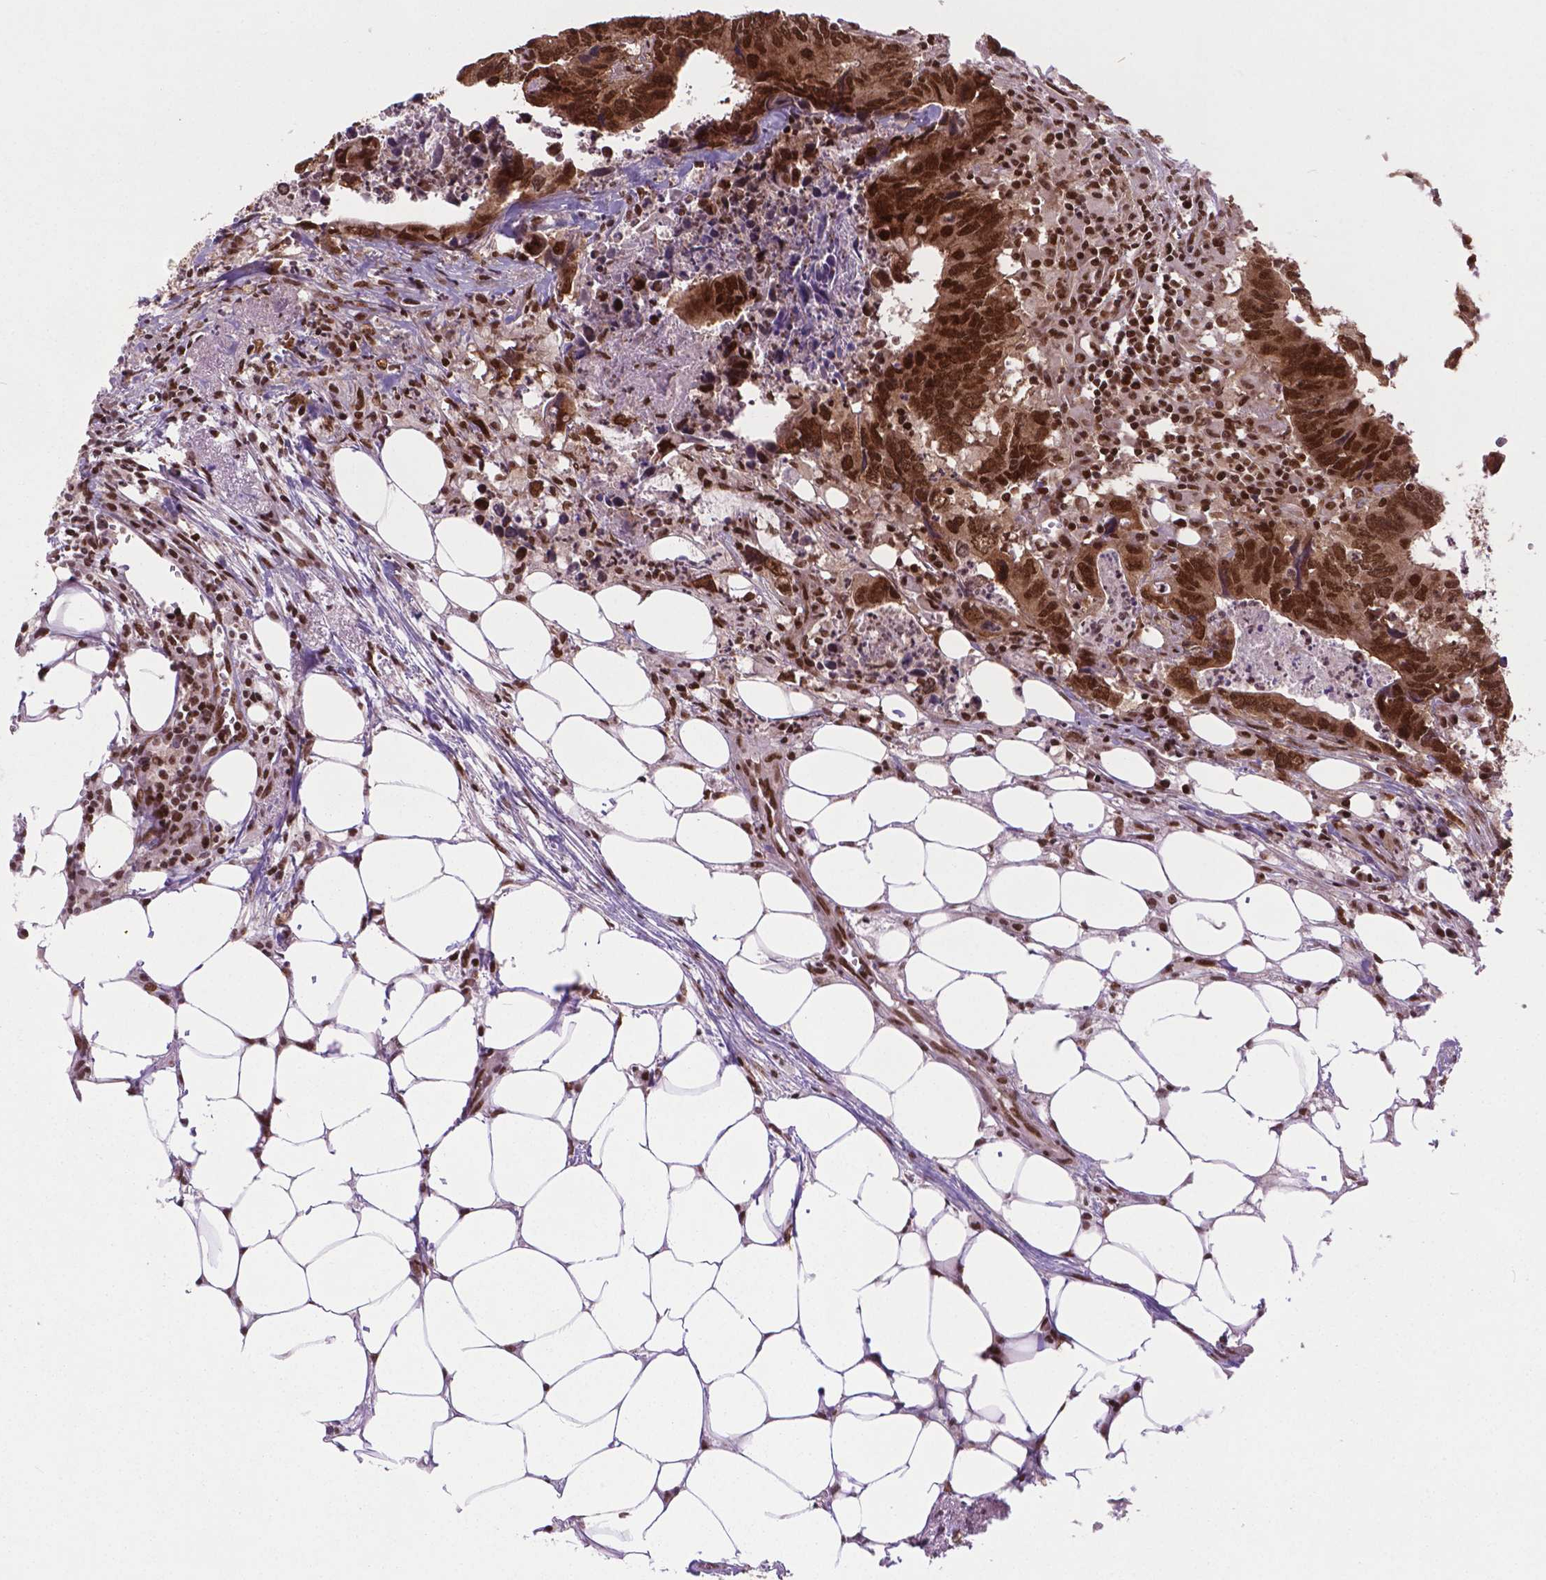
{"staining": {"intensity": "strong", "quantity": ">75%", "location": "nuclear"}, "tissue": "colorectal cancer", "cell_type": "Tumor cells", "image_type": "cancer", "snomed": [{"axis": "morphology", "description": "Adenocarcinoma, NOS"}, {"axis": "topography", "description": "Colon"}], "caption": "Adenocarcinoma (colorectal) tissue displays strong nuclear staining in about >75% of tumor cells, visualized by immunohistochemistry.", "gene": "SIRT6", "patient": {"sex": "female", "age": 82}}